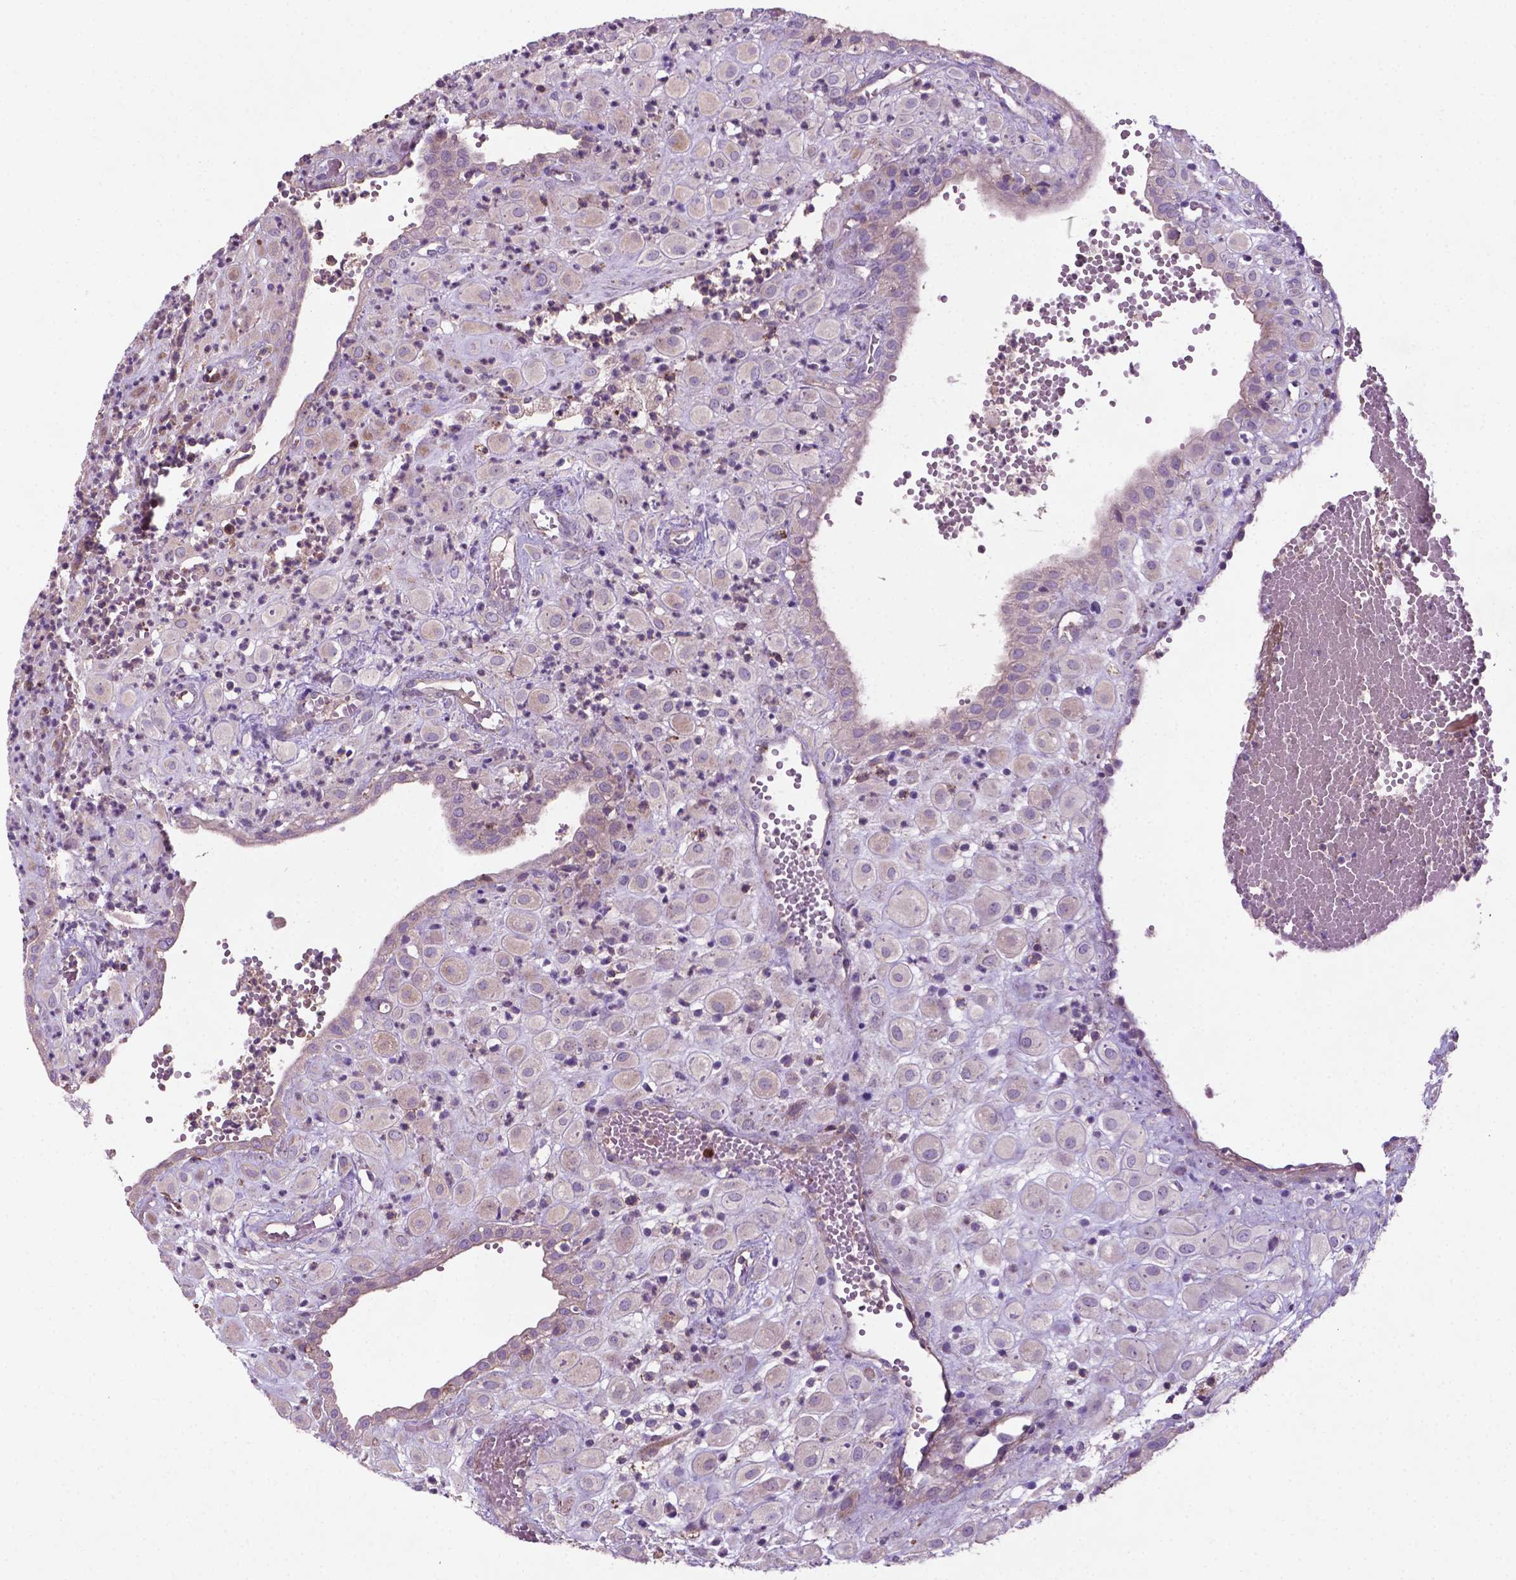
{"staining": {"intensity": "negative", "quantity": "none", "location": "none"}, "tissue": "placenta", "cell_type": "Decidual cells", "image_type": "normal", "snomed": [{"axis": "morphology", "description": "Normal tissue, NOS"}, {"axis": "topography", "description": "Placenta"}], "caption": "Image shows no protein expression in decidual cells of benign placenta.", "gene": "BMP4", "patient": {"sex": "female", "age": 24}}